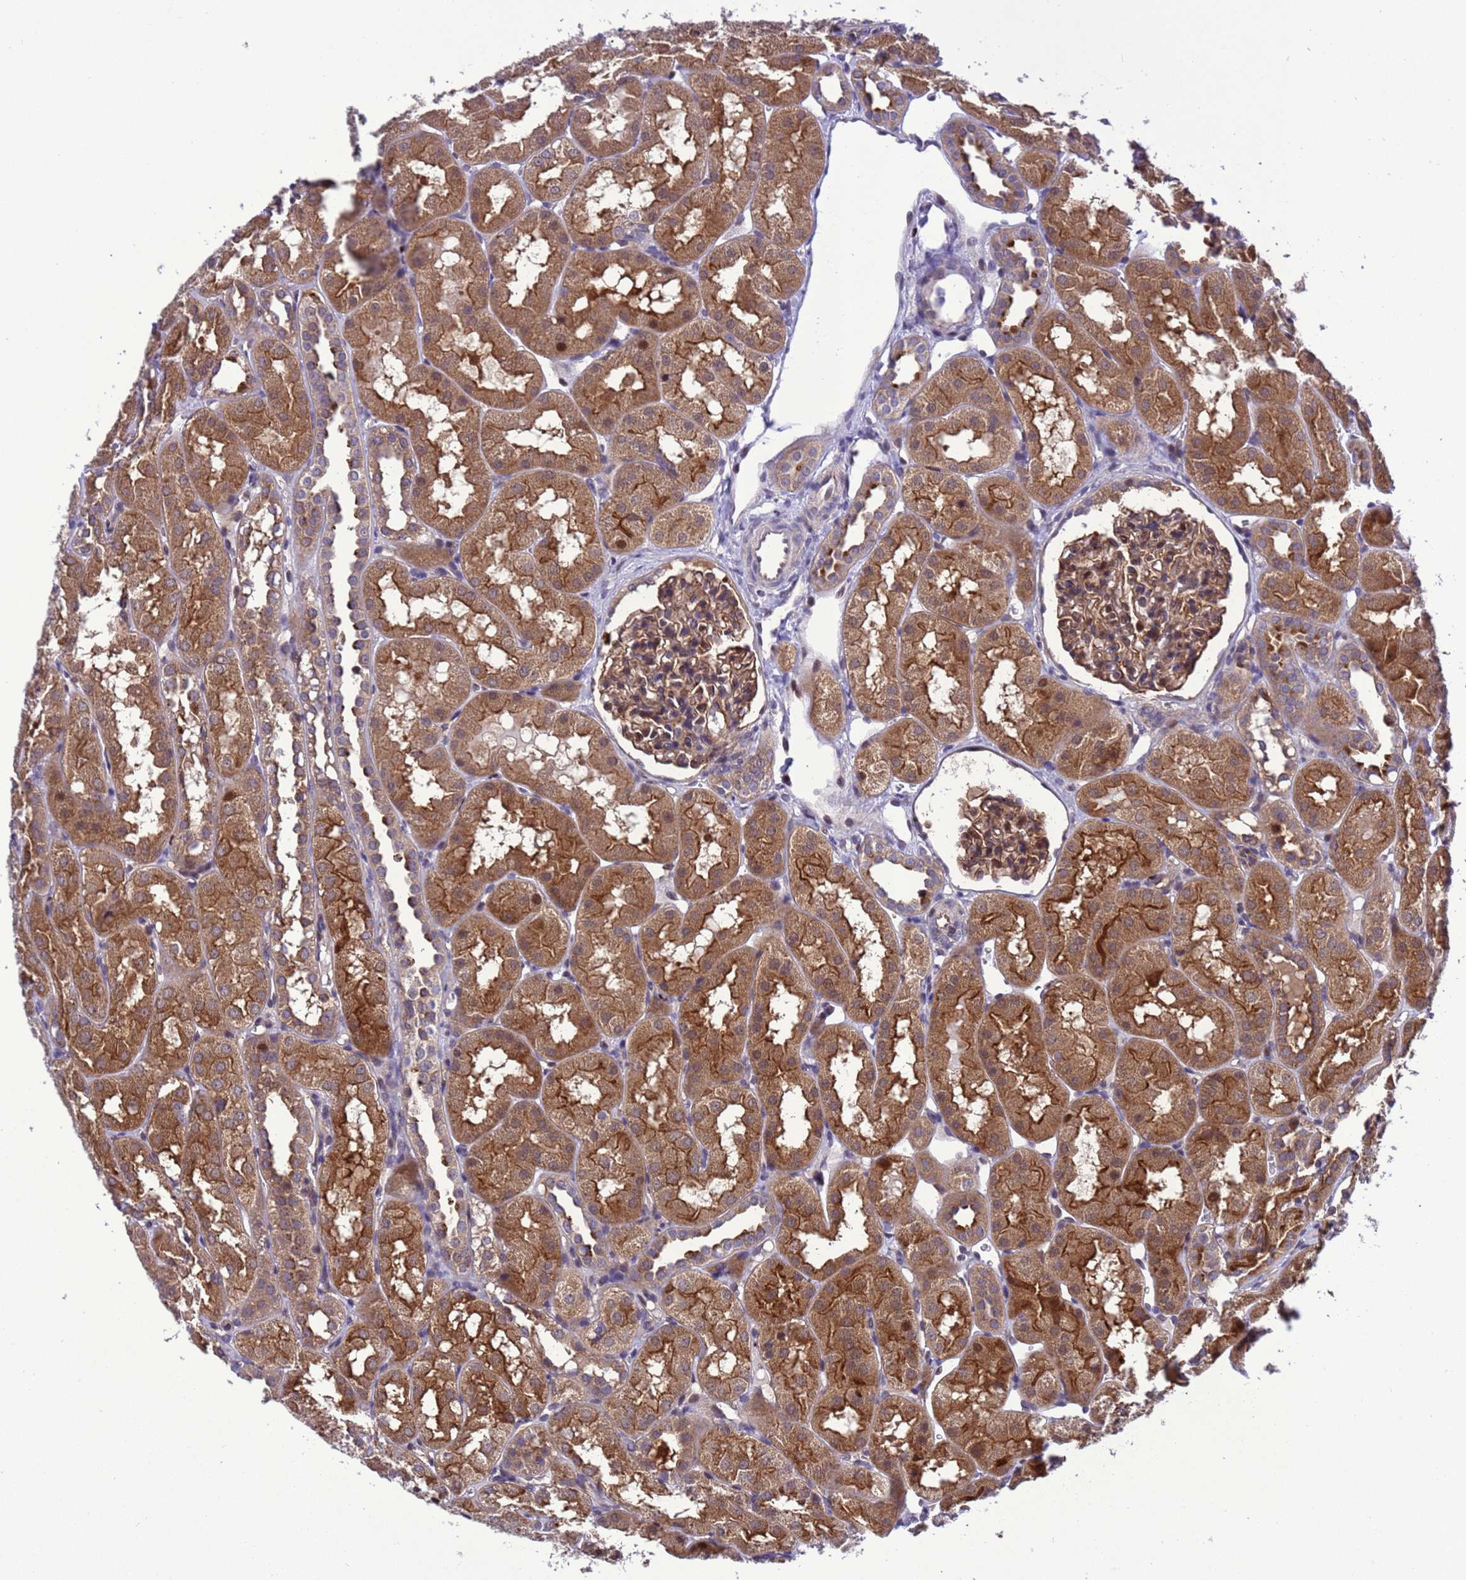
{"staining": {"intensity": "moderate", "quantity": ">75%", "location": "cytoplasmic/membranous"}, "tissue": "kidney", "cell_type": "Cells in glomeruli", "image_type": "normal", "snomed": [{"axis": "morphology", "description": "Normal tissue, NOS"}, {"axis": "topography", "description": "Kidney"}, {"axis": "topography", "description": "Urinary bladder"}], "caption": "A micrograph of kidney stained for a protein shows moderate cytoplasmic/membranous brown staining in cells in glomeruli. The protein is stained brown, and the nuclei are stained in blue (DAB IHC with brightfield microscopy, high magnification).", "gene": "RASD1", "patient": {"sex": "male", "age": 16}}